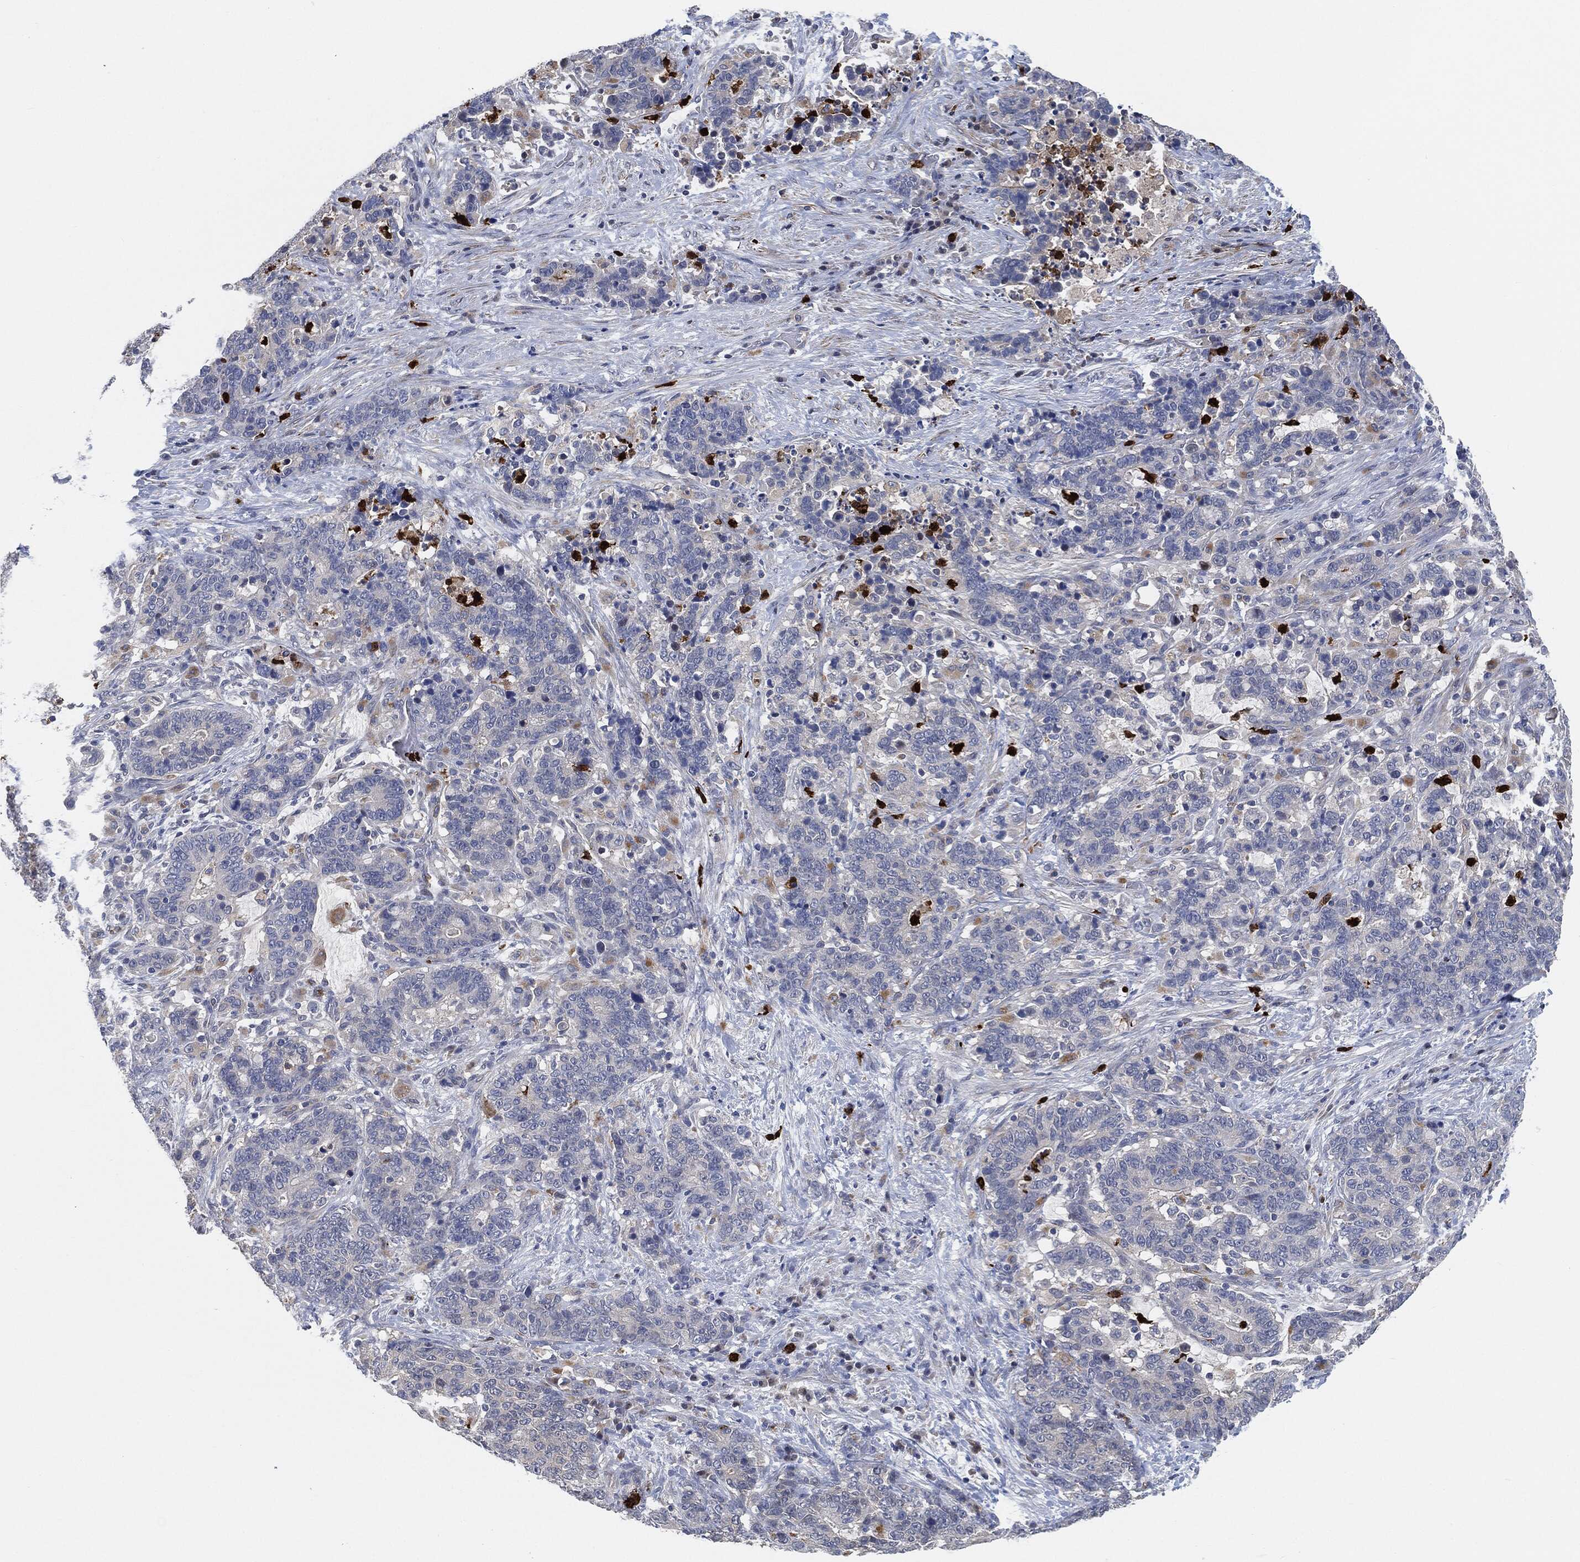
{"staining": {"intensity": "moderate", "quantity": "<25%", "location": "cytoplasmic/membranous"}, "tissue": "stomach cancer", "cell_type": "Tumor cells", "image_type": "cancer", "snomed": [{"axis": "morphology", "description": "Normal tissue, NOS"}, {"axis": "morphology", "description": "Adenocarcinoma, NOS"}, {"axis": "topography", "description": "Stomach"}], "caption": "The histopathology image displays a brown stain indicating the presence of a protein in the cytoplasmic/membranous of tumor cells in stomach cancer (adenocarcinoma). The staining was performed using DAB (3,3'-diaminobenzidine), with brown indicating positive protein expression. Nuclei are stained blue with hematoxylin.", "gene": "VSIG4", "patient": {"sex": "female", "age": 64}}